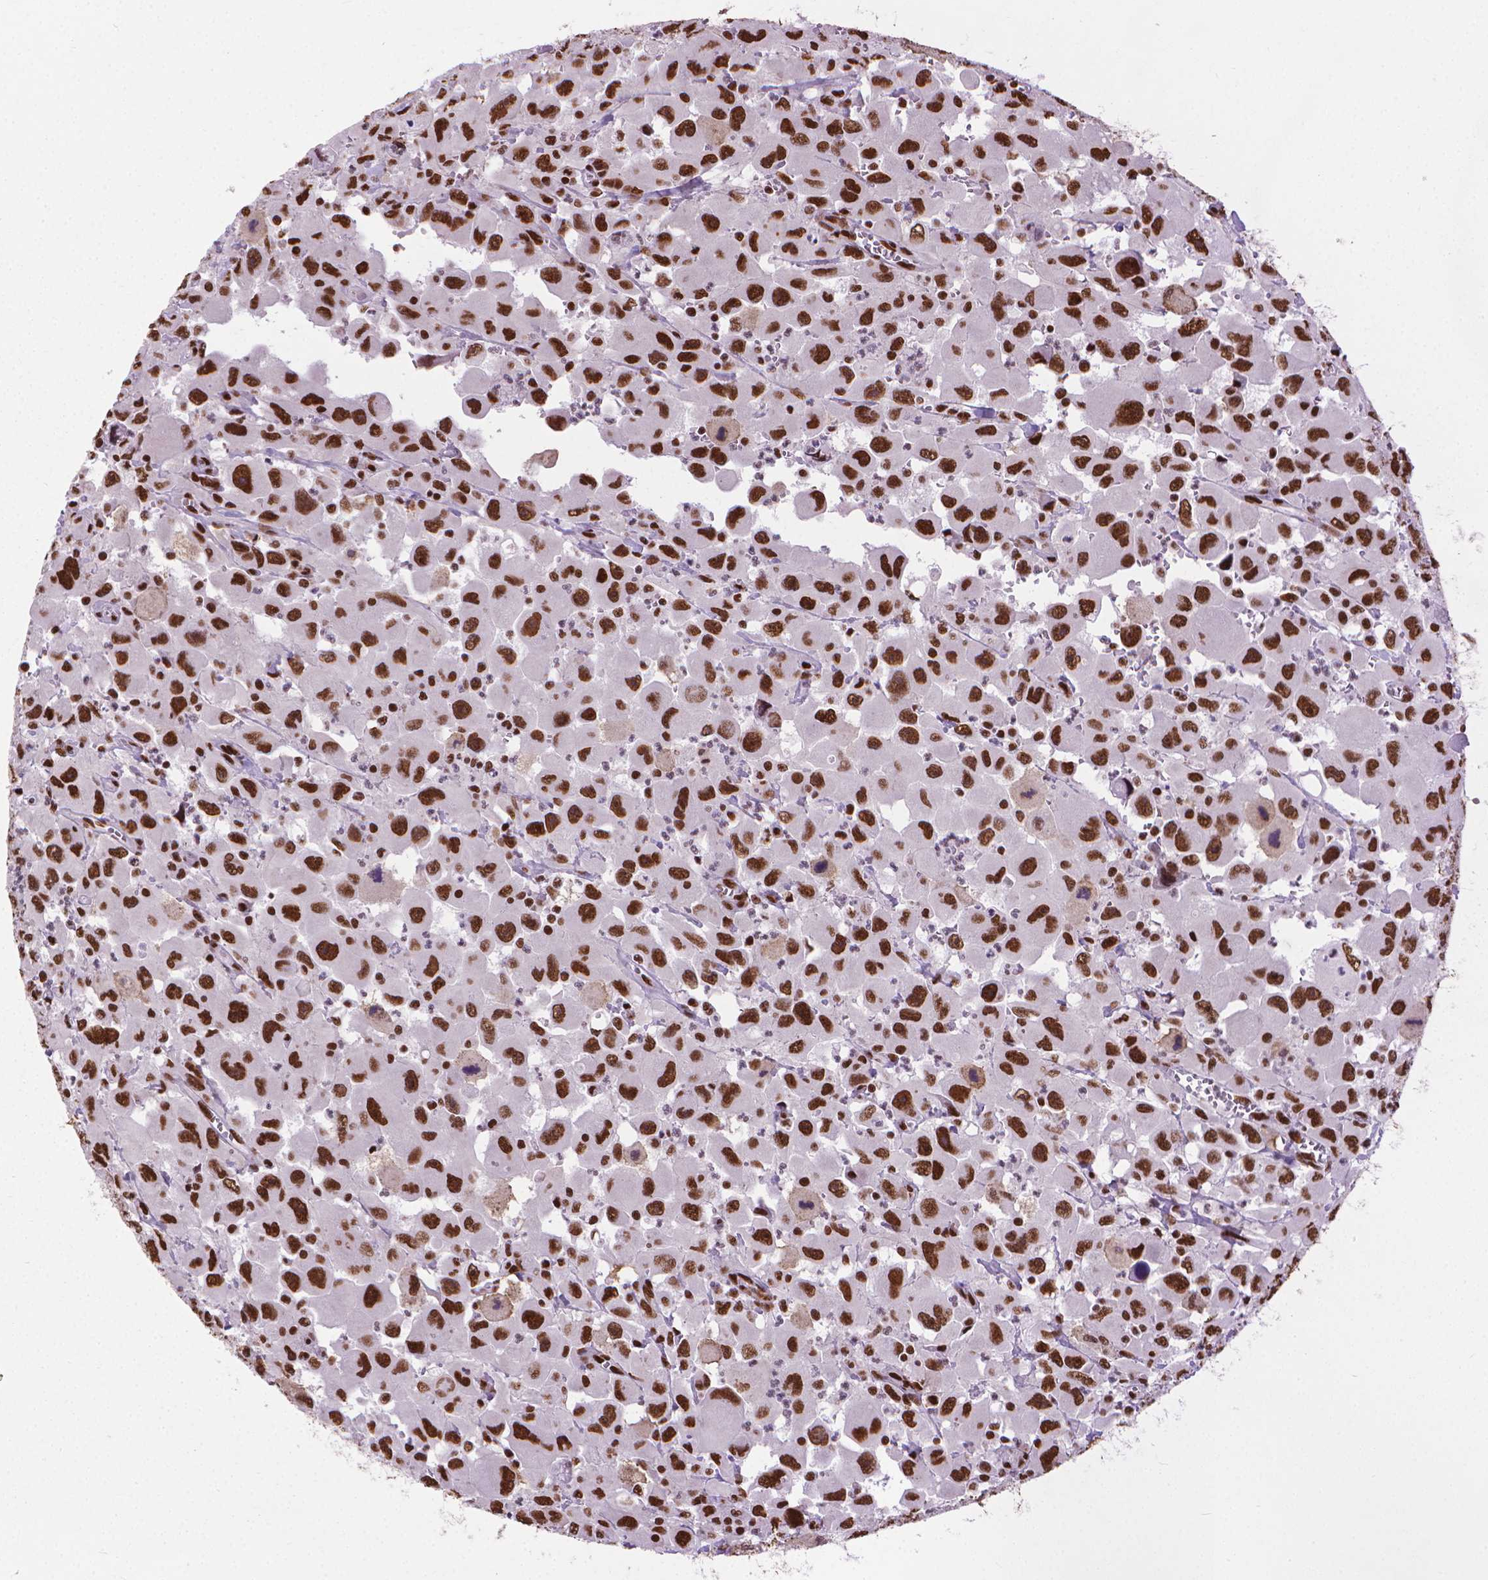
{"staining": {"intensity": "strong", "quantity": ">75%", "location": "nuclear"}, "tissue": "head and neck cancer", "cell_type": "Tumor cells", "image_type": "cancer", "snomed": [{"axis": "morphology", "description": "Squamous cell carcinoma, NOS"}, {"axis": "morphology", "description": "Squamous cell carcinoma, metastatic, NOS"}, {"axis": "topography", "description": "Oral tissue"}, {"axis": "topography", "description": "Head-Neck"}], "caption": "Brown immunohistochemical staining in human head and neck cancer exhibits strong nuclear positivity in approximately >75% of tumor cells. (DAB = brown stain, brightfield microscopy at high magnification).", "gene": "AKAP8", "patient": {"sex": "female", "age": 85}}